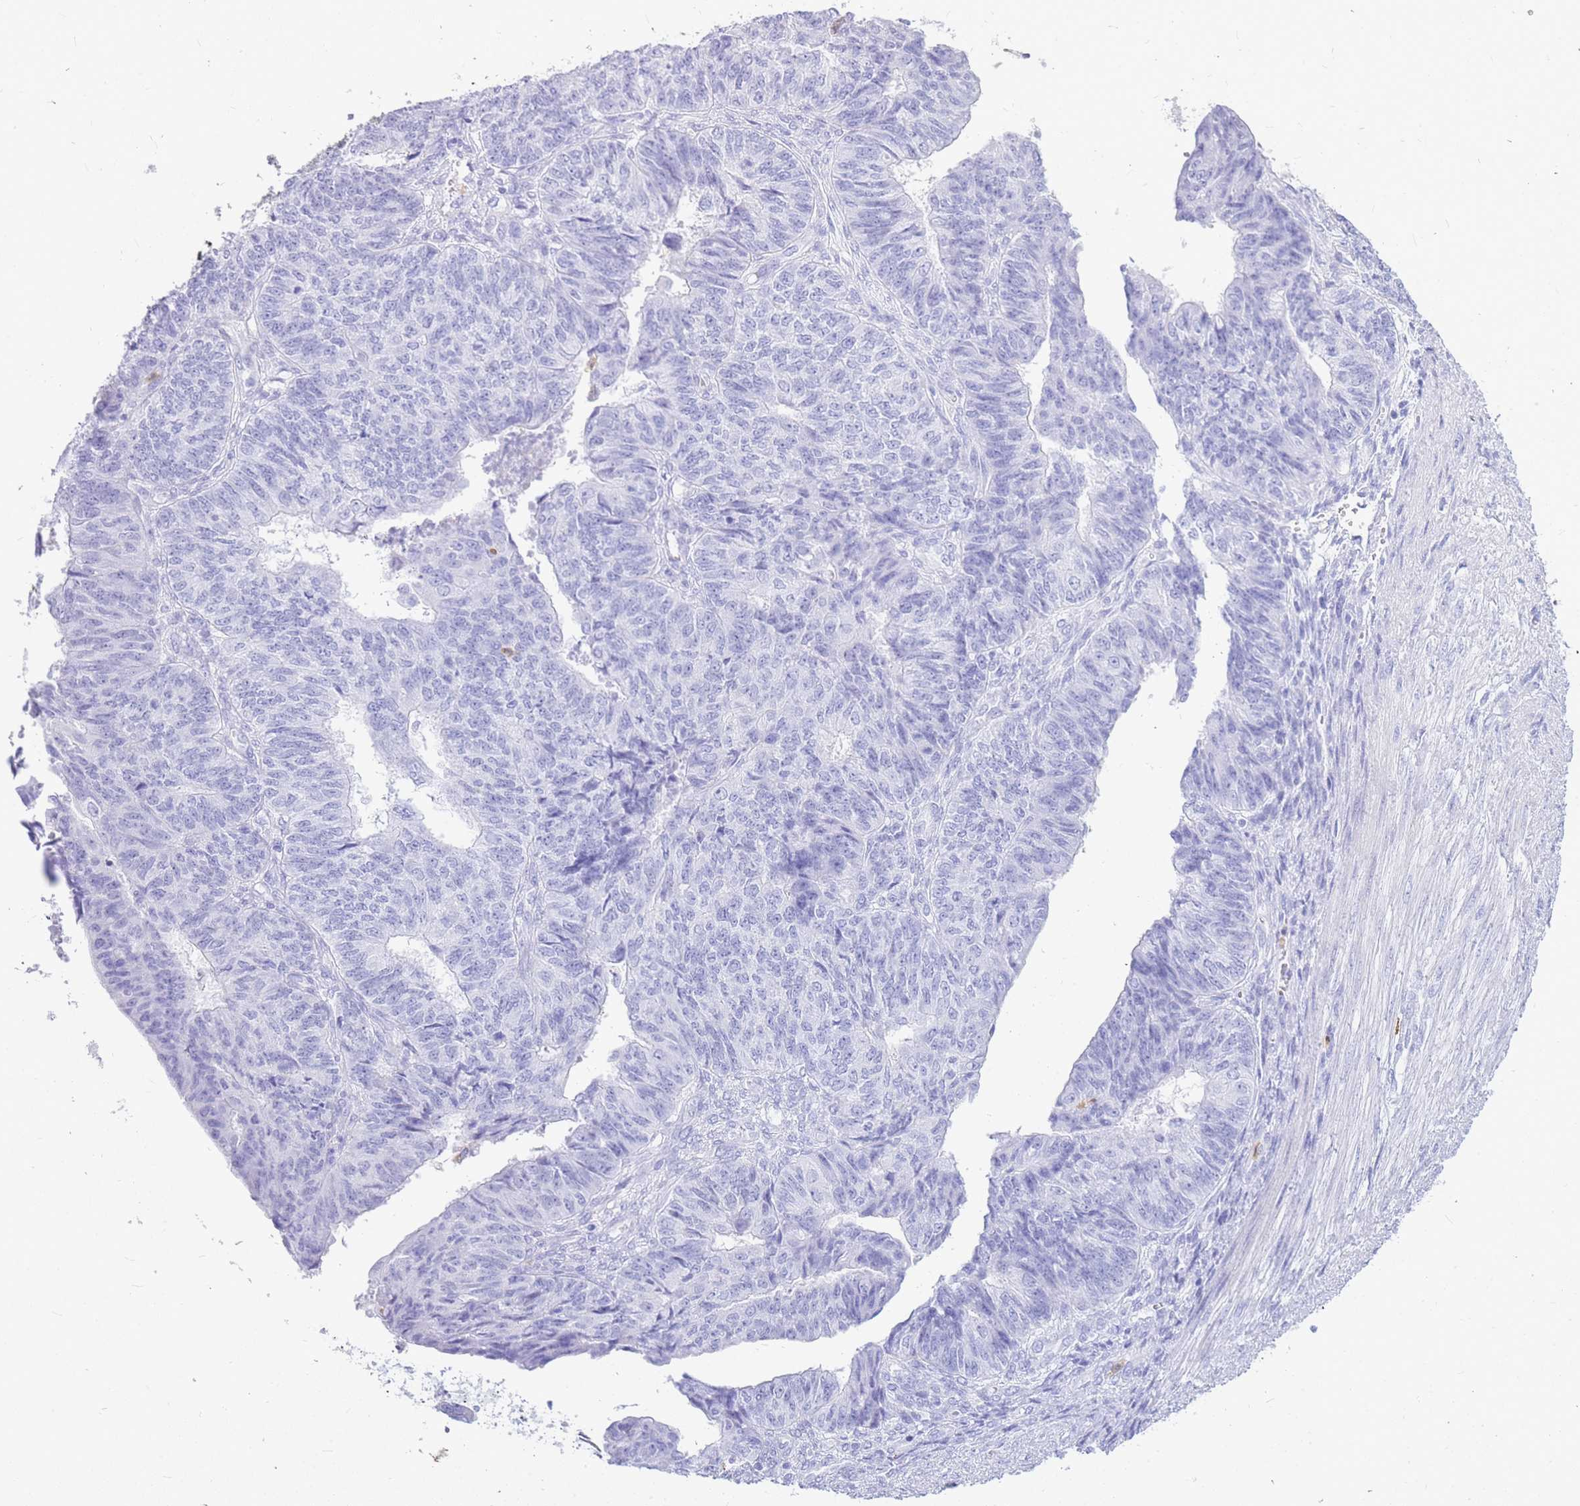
{"staining": {"intensity": "negative", "quantity": "none", "location": "none"}, "tissue": "endometrial cancer", "cell_type": "Tumor cells", "image_type": "cancer", "snomed": [{"axis": "morphology", "description": "Adenocarcinoma, NOS"}, {"axis": "topography", "description": "Endometrium"}], "caption": "The histopathology image displays no significant positivity in tumor cells of endometrial adenocarcinoma.", "gene": "HERC1", "patient": {"sex": "female", "age": 32}}